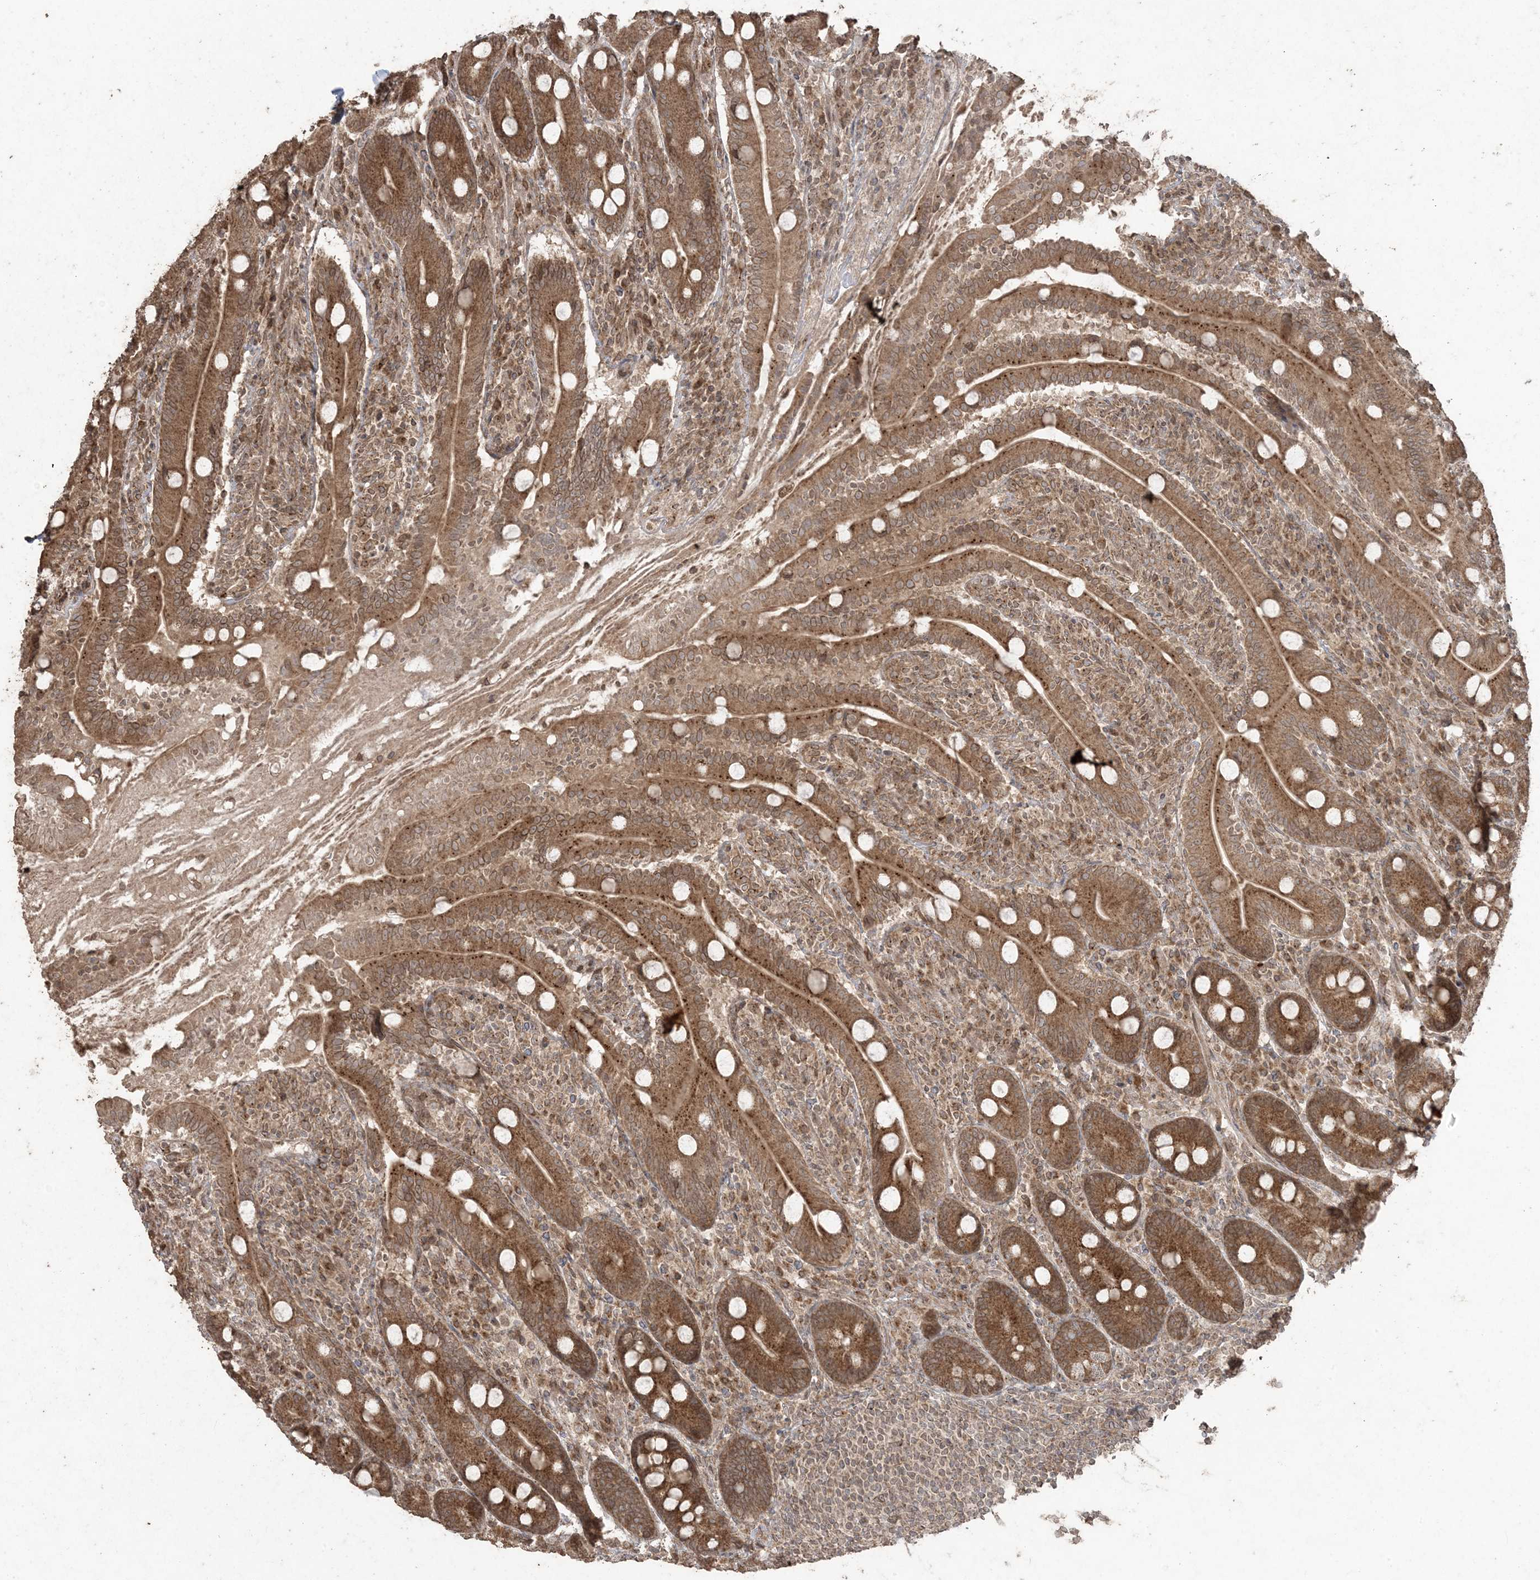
{"staining": {"intensity": "strong", "quantity": ">75%", "location": "cytoplasmic/membranous"}, "tissue": "duodenum", "cell_type": "Glandular cells", "image_type": "normal", "snomed": [{"axis": "morphology", "description": "Normal tissue, NOS"}, {"axis": "topography", "description": "Duodenum"}], "caption": "Protein expression analysis of unremarkable duodenum shows strong cytoplasmic/membranous staining in approximately >75% of glandular cells. The staining was performed using DAB (3,3'-diaminobenzidine) to visualize the protein expression in brown, while the nuclei were stained in blue with hematoxylin (Magnification: 20x).", "gene": "DDX19B", "patient": {"sex": "male", "age": 35}}